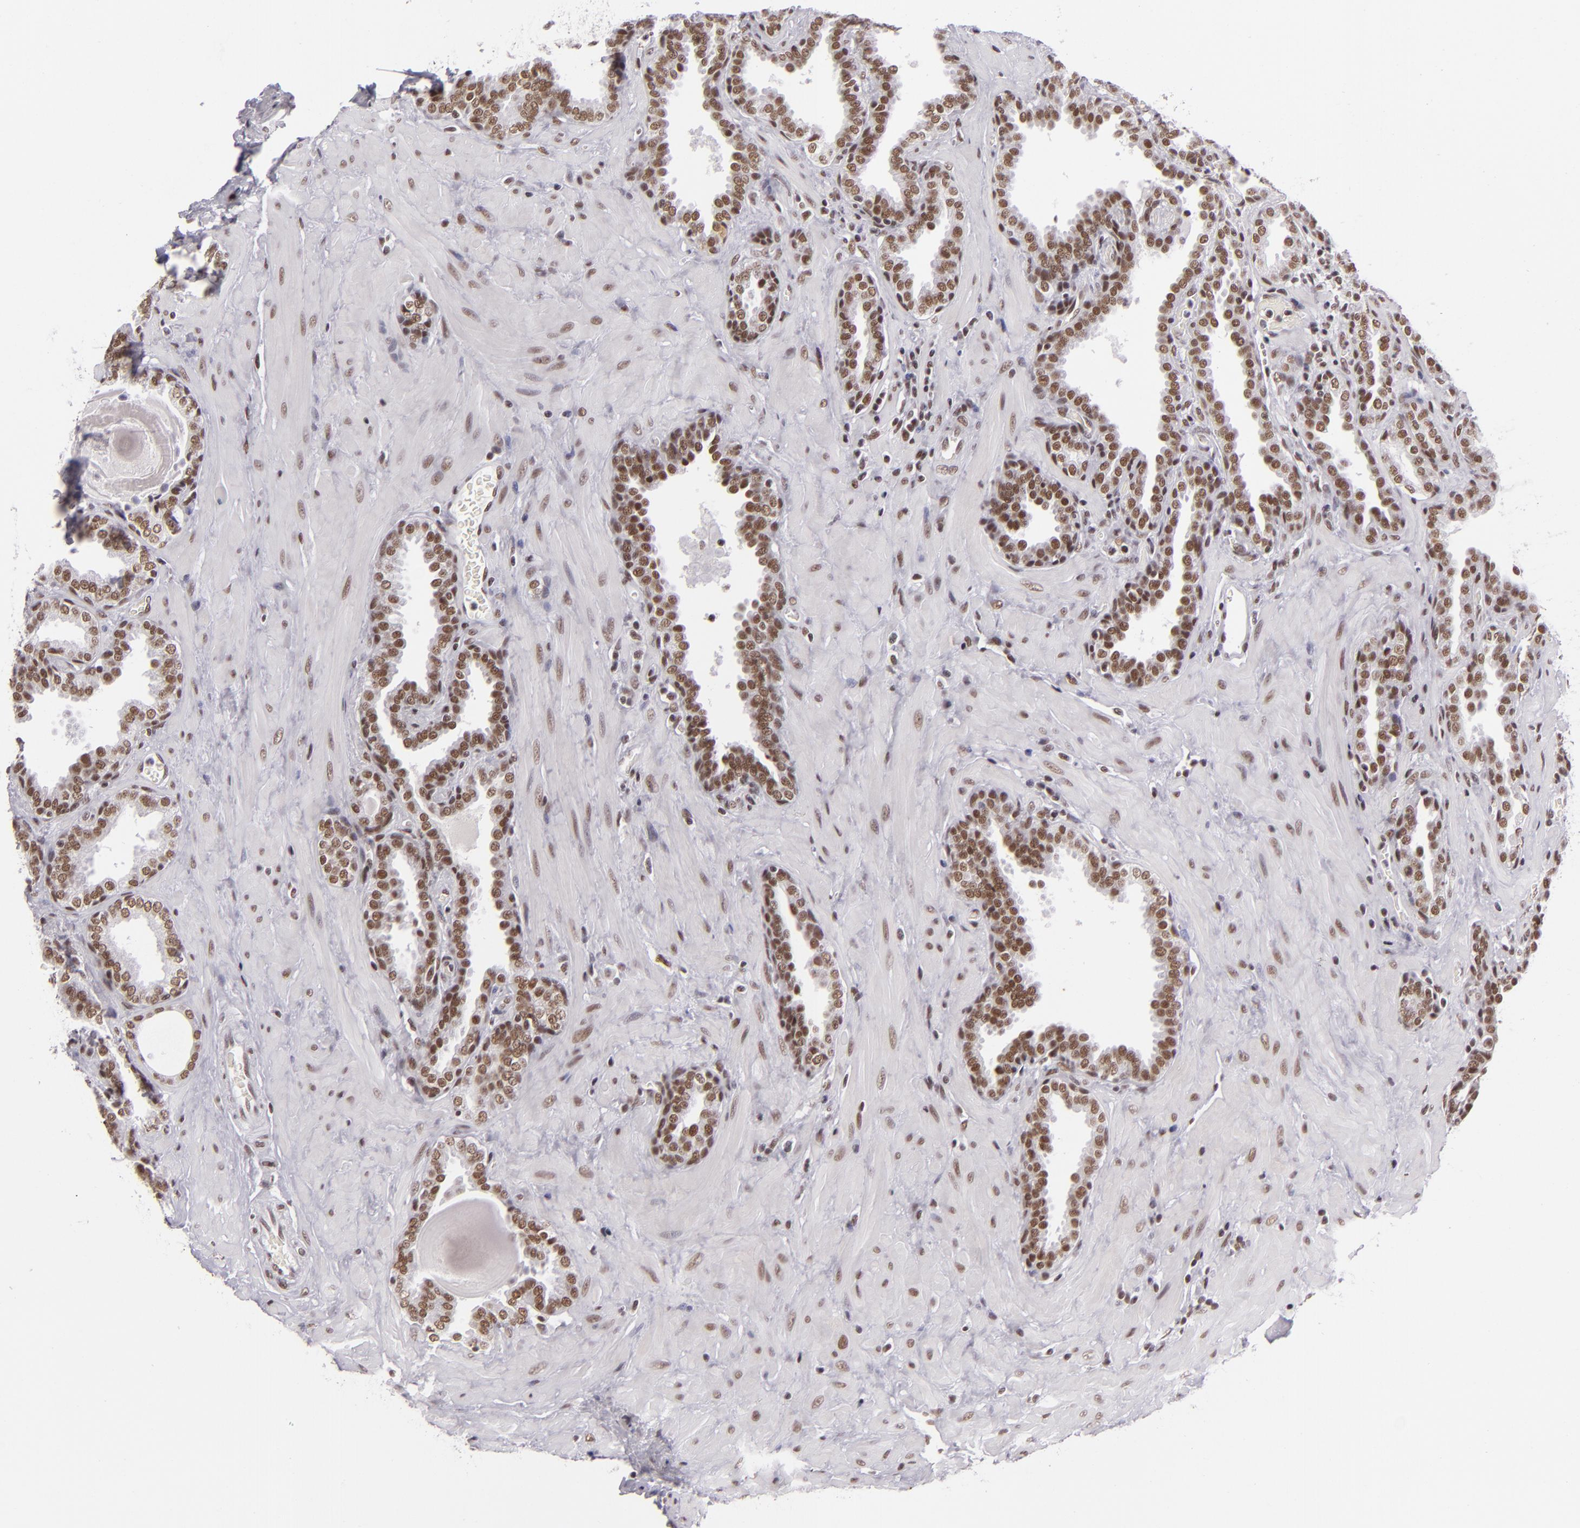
{"staining": {"intensity": "moderate", "quantity": ">75%", "location": "nuclear"}, "tissue": "prostate", "cell_type": "Glandular cells", "image_type": "normal", "snomed": [{"axis": "morphology", "description": "Normal tissue, NOS"}, {"axis": "topography", "description": "Prostate"}], "caption": "This image displays immunohistochemistry (IHC) staining of benign prostate, with medium moderate nuclear positivity in about >75% of glandular cells.", "gene": "BRD8", "patient": {"sex": "male", "age": 51}}